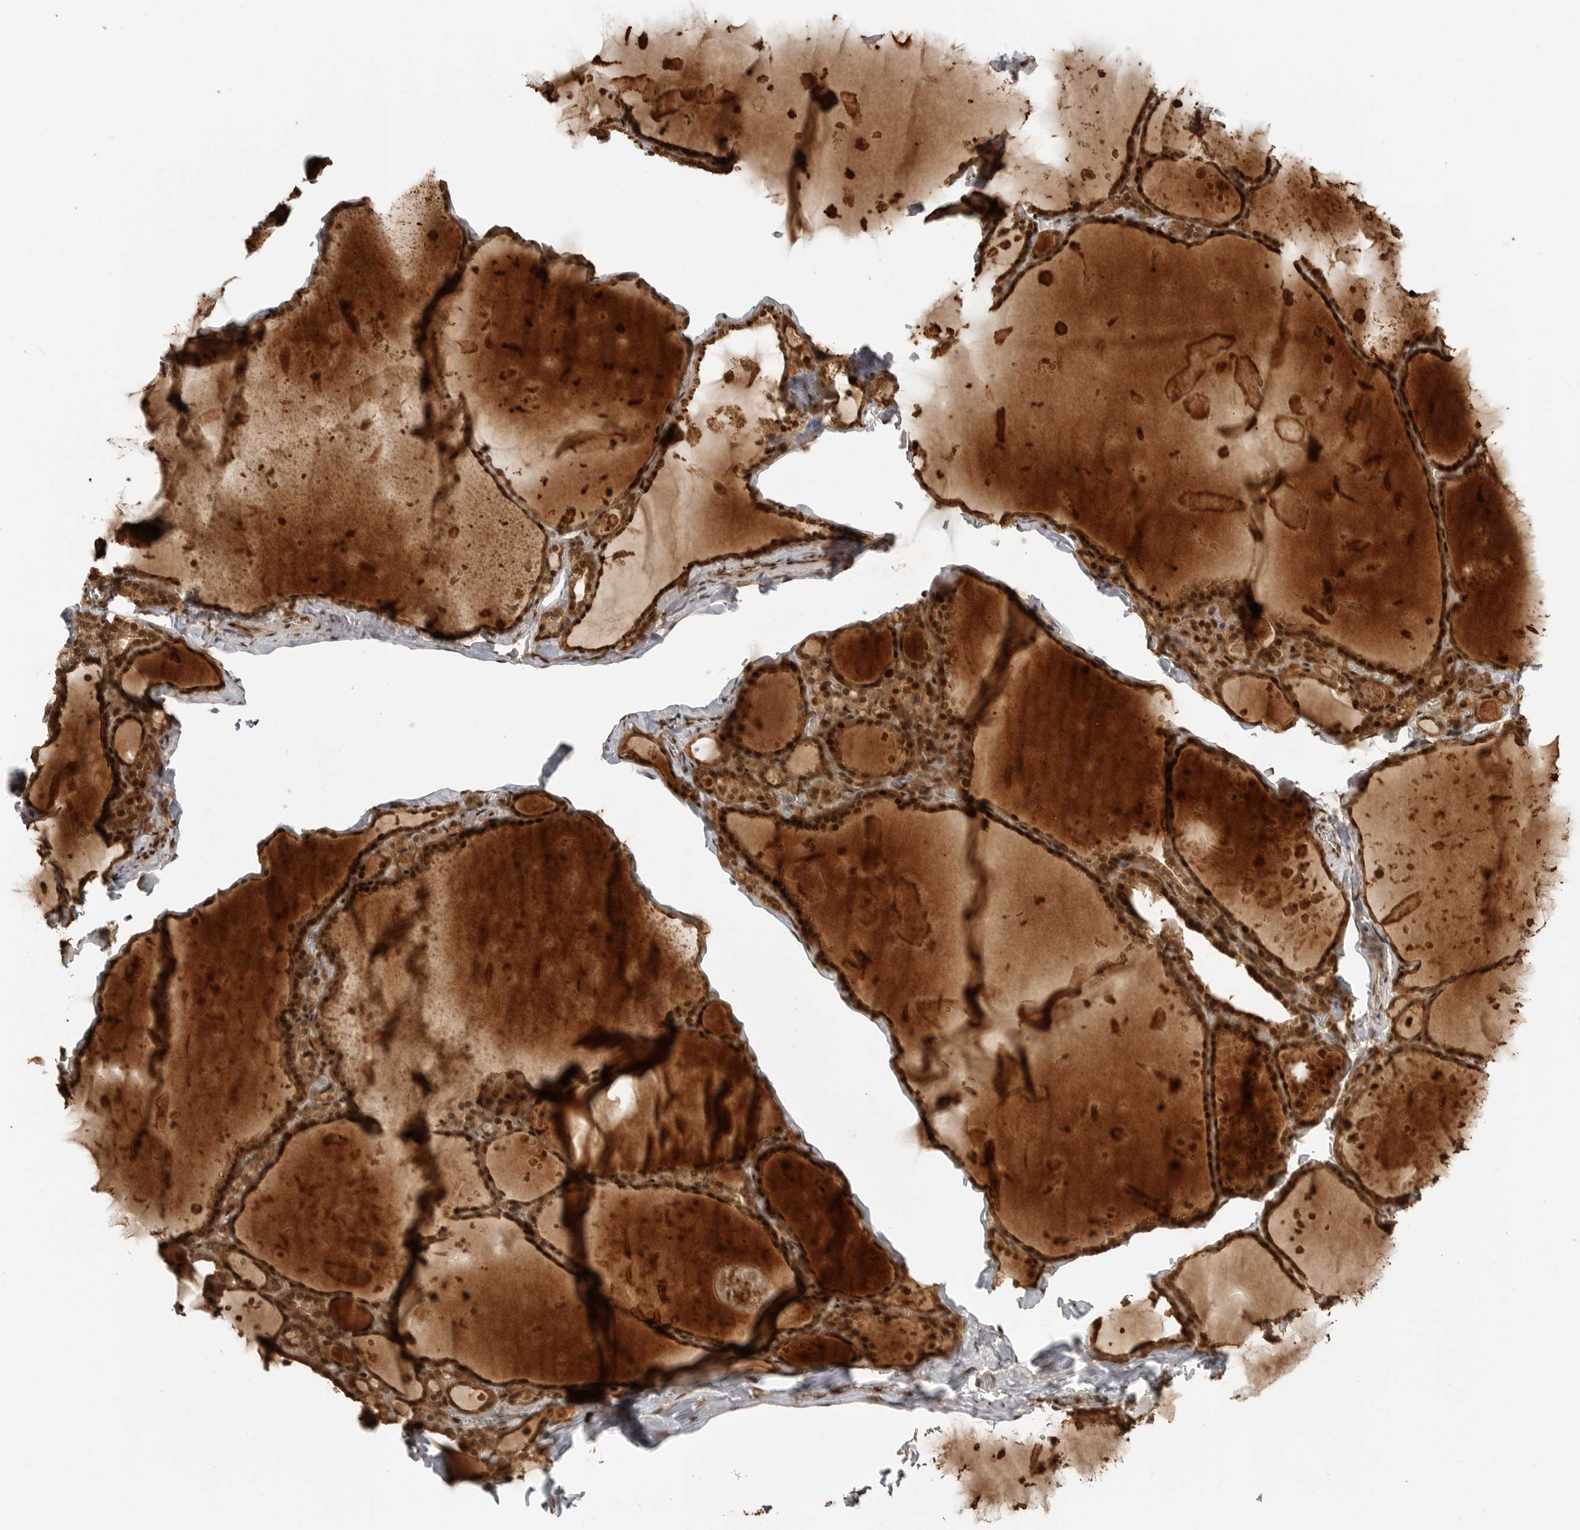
{"staining": {"intensity": "strong", "quantity": ">75%", "location": "cytoplasmic/membranous,nuclear"}, "tissue": "thyroid gland", "cell_type": "Glandular cells", "image_type": "normal", "snomed": [{"axis": "morphology", "description": "Normal tissue, NOS"}, {"axis": "topography", "description": "Thyroid gland"}], "caption": "Human thyroid gland stained with a brown dye exhibits strong cytoplasmic/membranous,nuclear positive positivity in approximately >75% of glandular cells.", "gene": "BMP2K", "patient": {"sex": "male", "age": 56}}